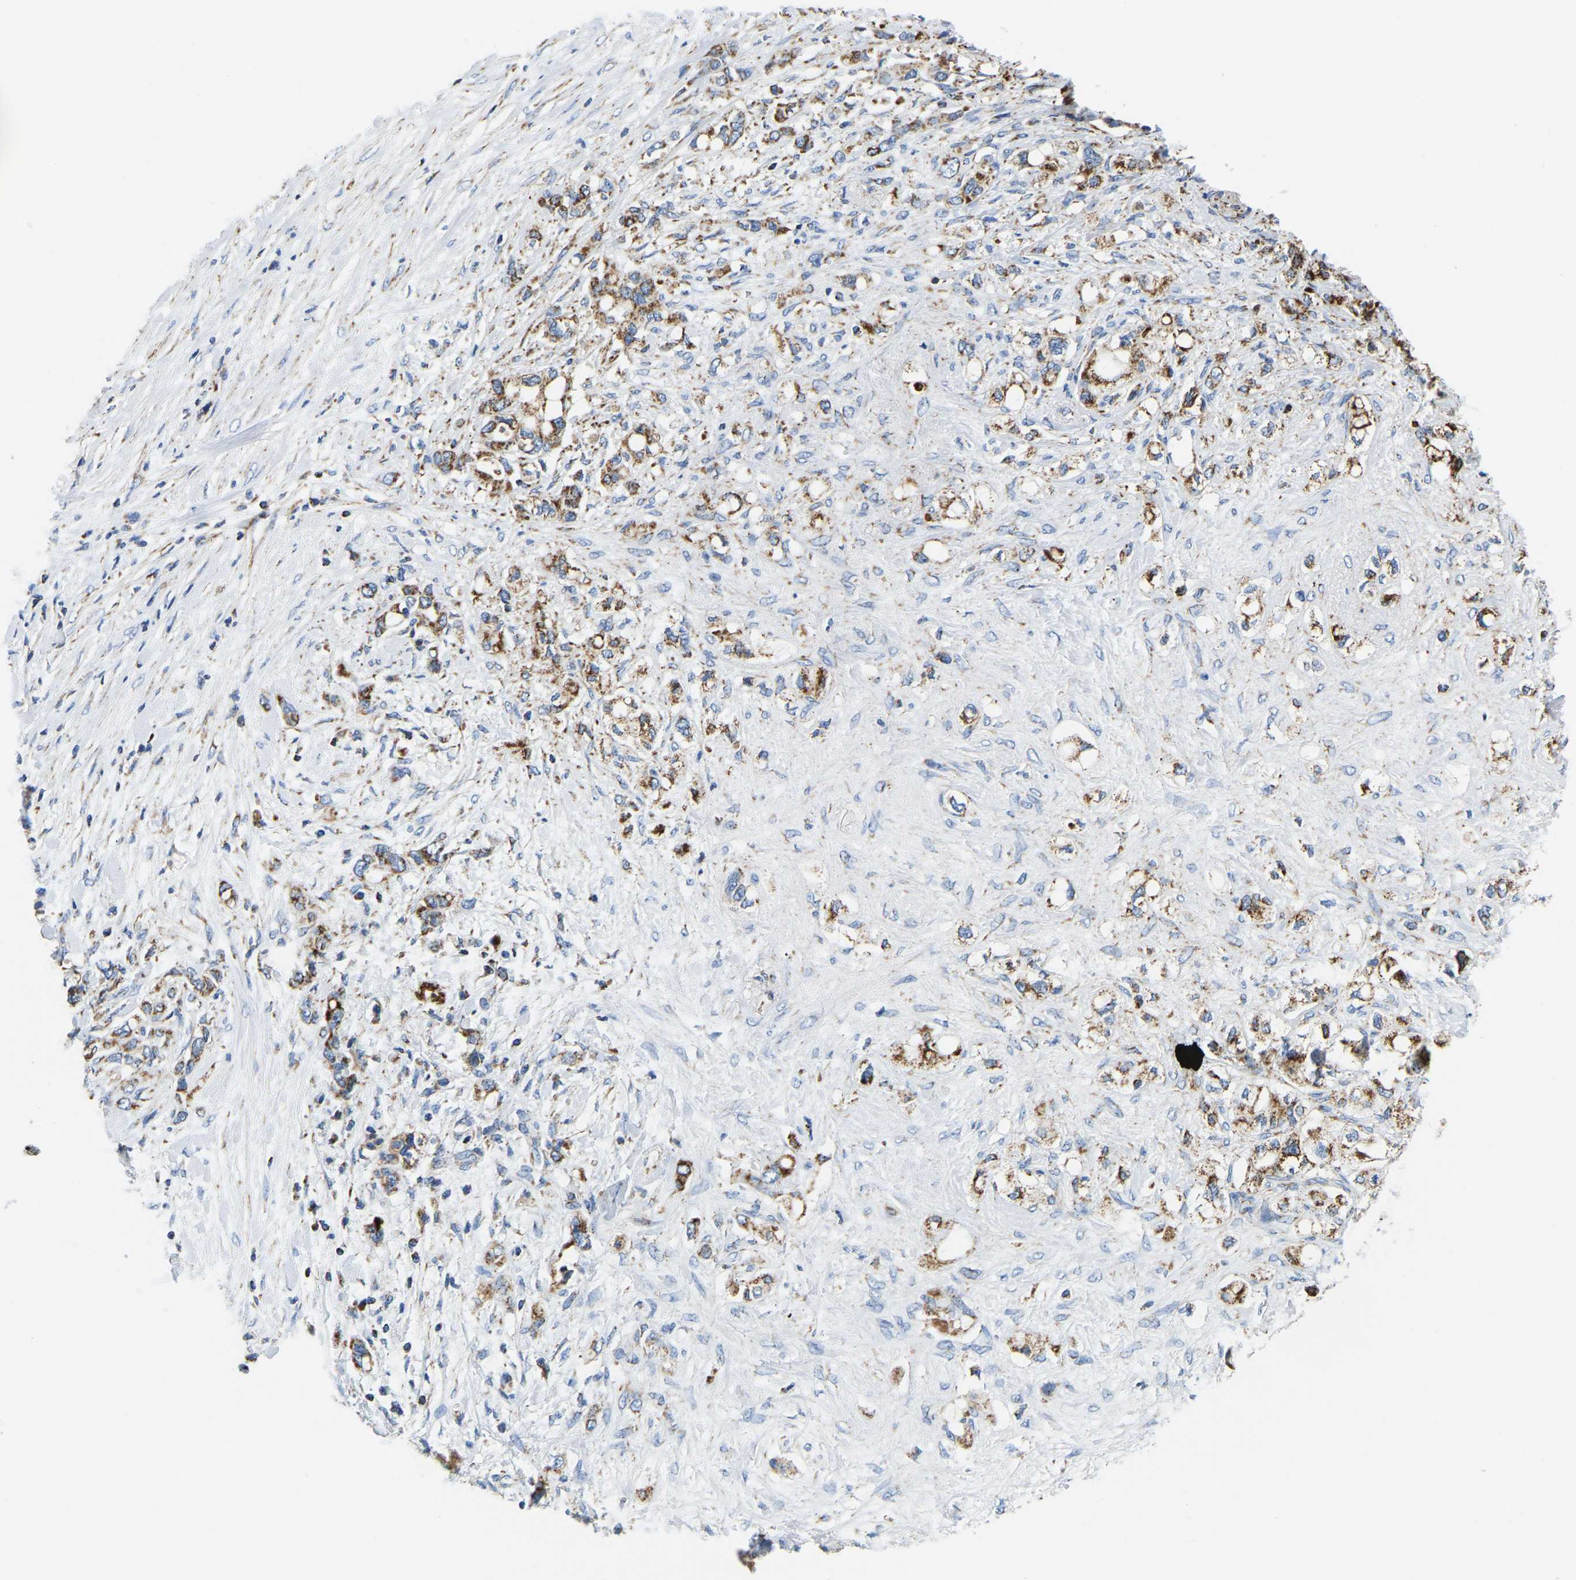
{"staining": {"intensity": "moderate", "quantity": ">75%", "location": "cytoplasmic/membranous"}, "tissue": "pancreatic cancer", "cell_type": "Tumor cells", "image_type": "cancer", "snomed": [{"axis": "morphology", "description": "Adenocarcinoma, NOS"}, {"axis": "topography", "description": "Pancreas"}], "caption": "Moderate cytoplasmic/membranous protein positivity is identified in about >75% of tumor cells in pancreatic cancer.", "gene": "SFXN1", "patient": {"sex": "female", "age": 56}}